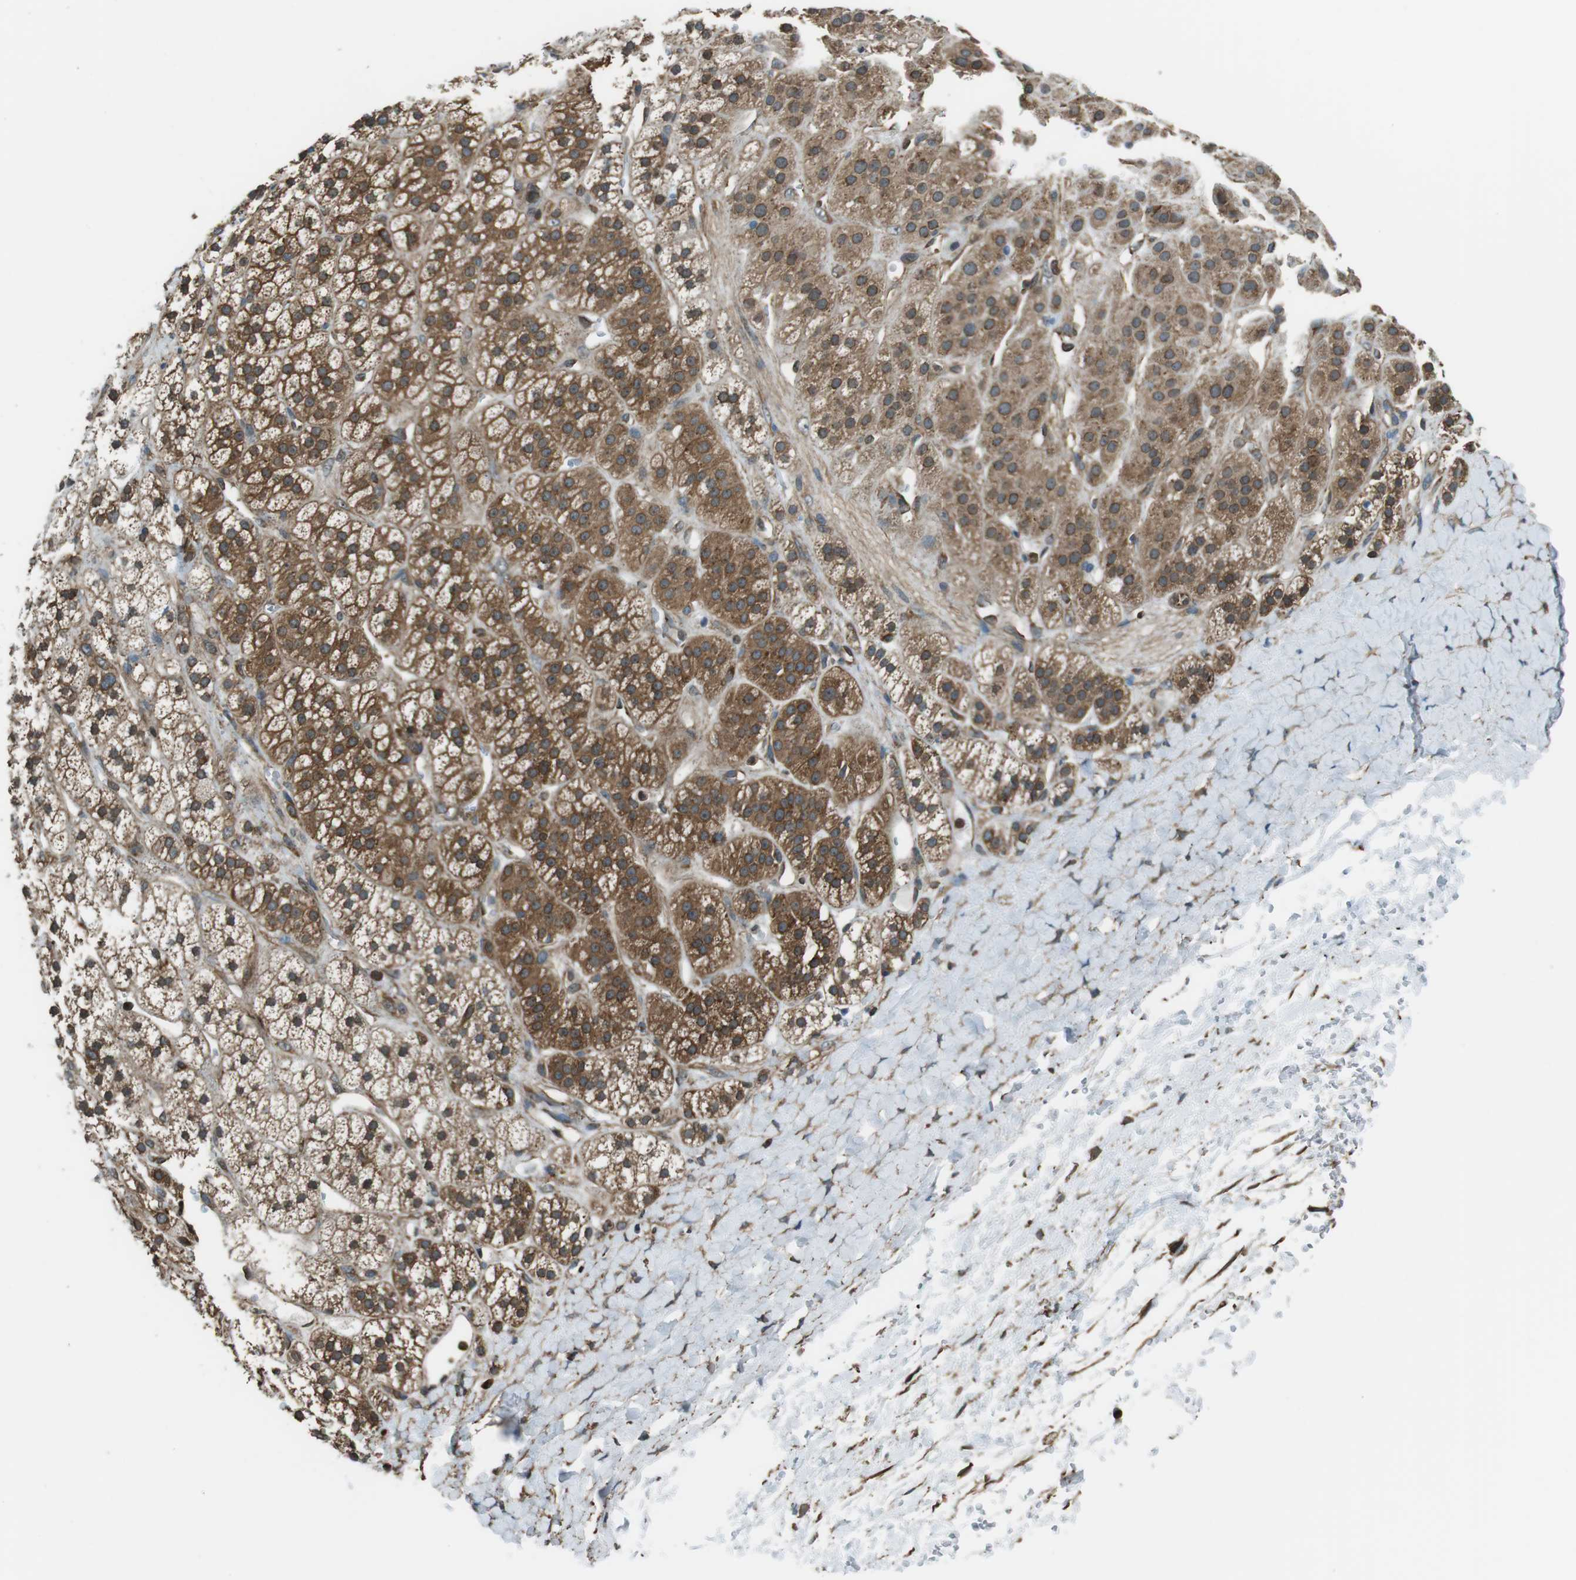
{"staining": {"intensity": "moderate", "quantity": ">75%", "location": "cytoplasmic/membranous"}, "tissue": "adrenal gland", "cell_type": "Glandular cells", "image_type": "normal", "snomed": [{"axis": "morphology", "description": "Normal tissue, NOS"}, {"axis": "topography", "description": "Adrenal gland"}], "caption": "DAB (3,3'-diaminobenzidine) immunohistochemical staining of unremarkable human adrenal gland demonstrates moderate cytoplasmic/membranous protein positivity in approximately >75% of glandular cells.", "gene": "PA2G4", "patient": {"sex": "male", "age": 56}}